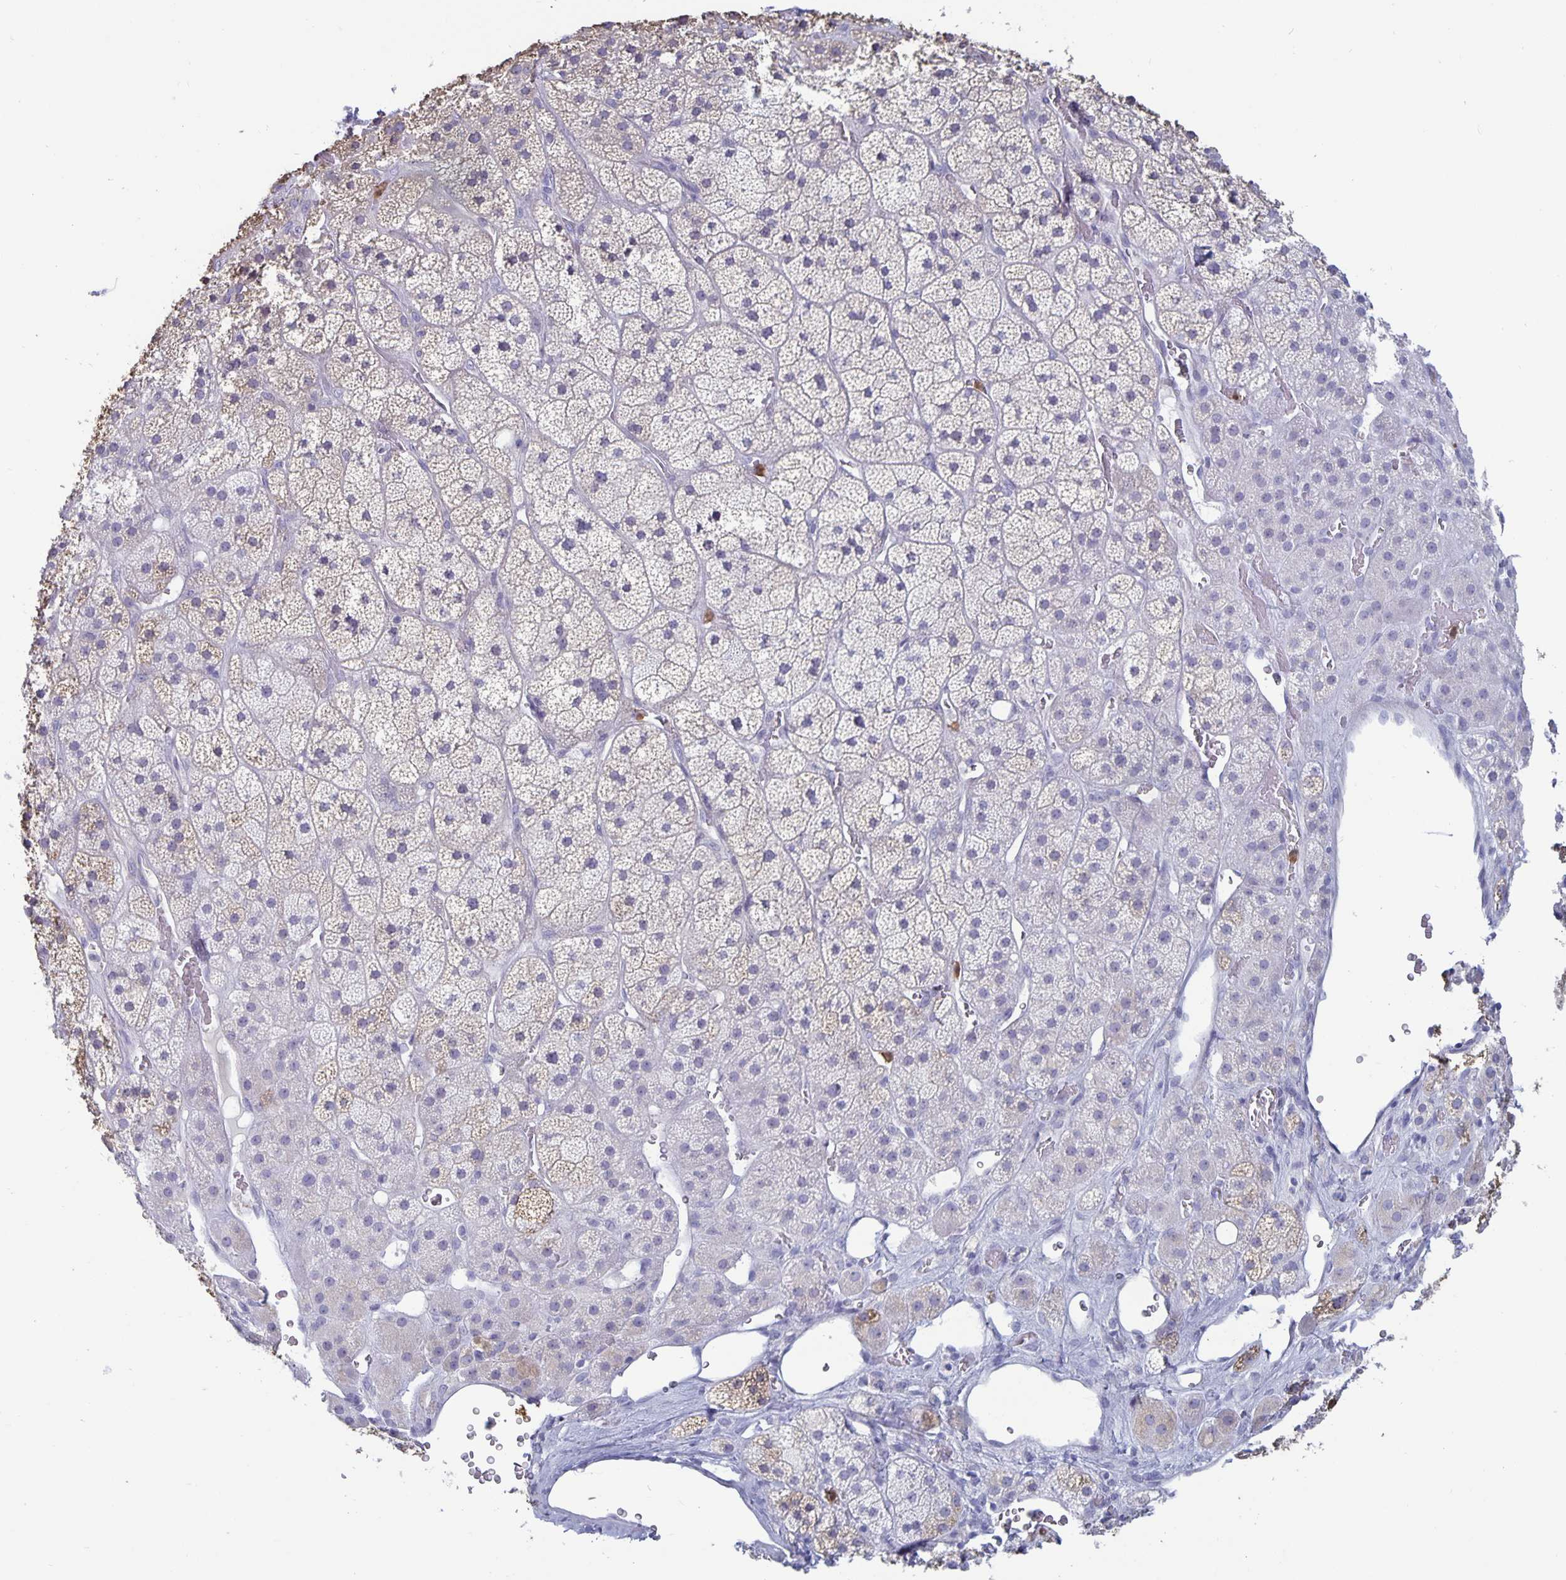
{"staining": {"intensity": "weak", "quantity": "25%-75%", "location": "cytoplasmic/membranous"}, "tissue": "adrenal gland", "cell_type": "Glandular cells", "image_type": "normal", "snomed": [{"axis": "morphology", "description": "Normal tissue, NOS"}, {"axis": "topography", "description": "Adrenal gland"}], "caption": "Brown immunohistochemical staining in unremarkable human adrenal gland exhibits weak cytoplasmic/membranous staining in about 25%-75% of glandular cells. The staining was performed using DAB to visualize the protein expression in brown, while the nuclei were stained in blue with hematoxylin (Magnification: 20x).", "gene": "PLCB3", "patient": {"sex": "male", "age": 57}}